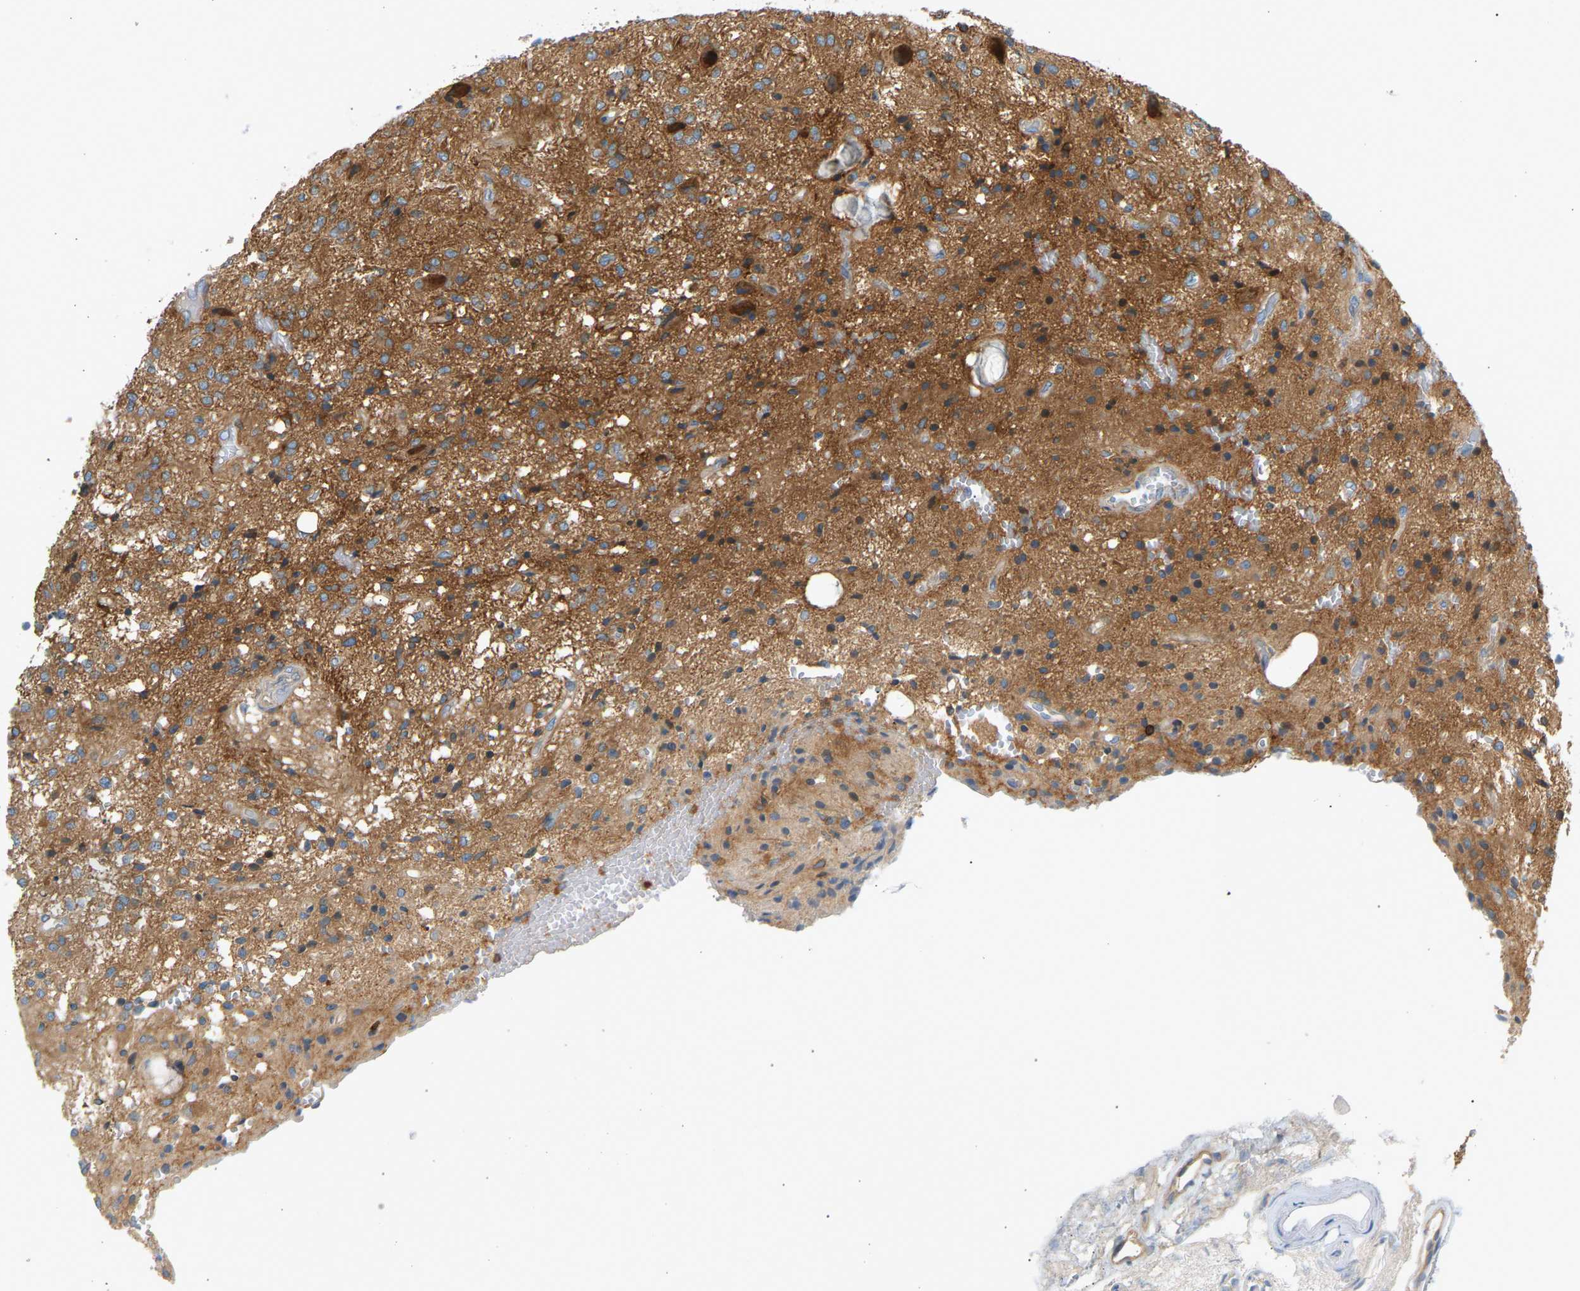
{"staining": {"intensity": "moderate", "quantity": ">75%", "location": "cytoplasmic/membranous"}, "tissue": "glioma", "cell_type": "Tumor cells", "image_type": "cancer", "snomed": [{"axis": "morphology", "description": "Glioma, malignant, High grade"}, {"axis": "topography", "description": "Brain"}], "caption": "Glioma was stained to show a protein in brown. There is medium levels of moderate cytoplasmic/membranous staining in approximately >75% of tumor cells.", "gene": "FNBP1", "patient": {"sex": "female", "age": 59}}